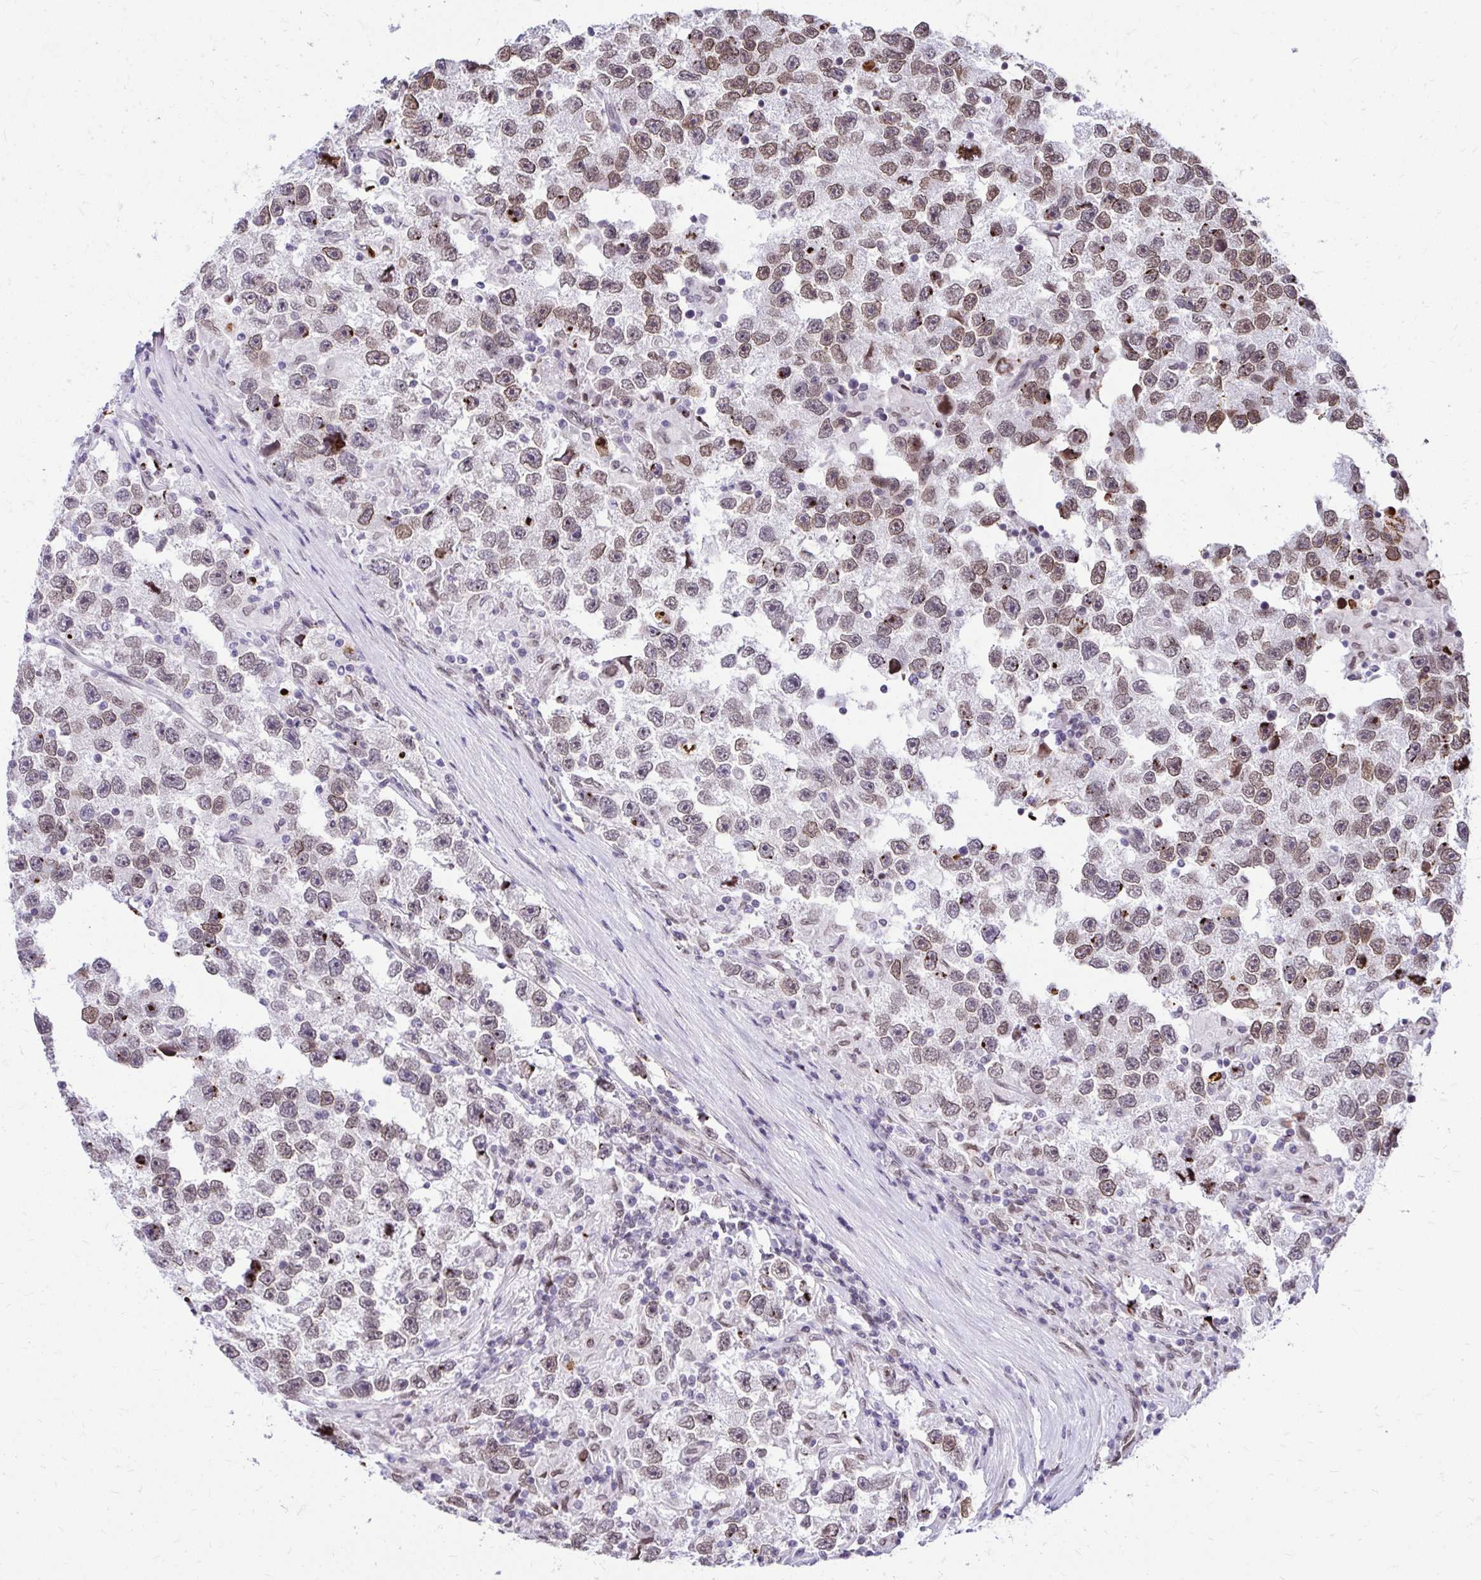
{"staining": {"intensity": "moderate", "quantity": ">75%", "location": "nuclear"}, "tissue": "testis cancer", "cell_type": "Tumor cells", "image_type": "cancer", "snomed": [{"axis": "morphology", "description": "Seminoma, NOS"}, {"axis": "topography", "description": "Testis"}], "caption": "Protein expression analysis of seminoma (testis) exhibits moderate nuclear staining in approximately >75% of tumor cells.", "gene": "BANF1", "patient": {"sex": "male", "age": 26}}